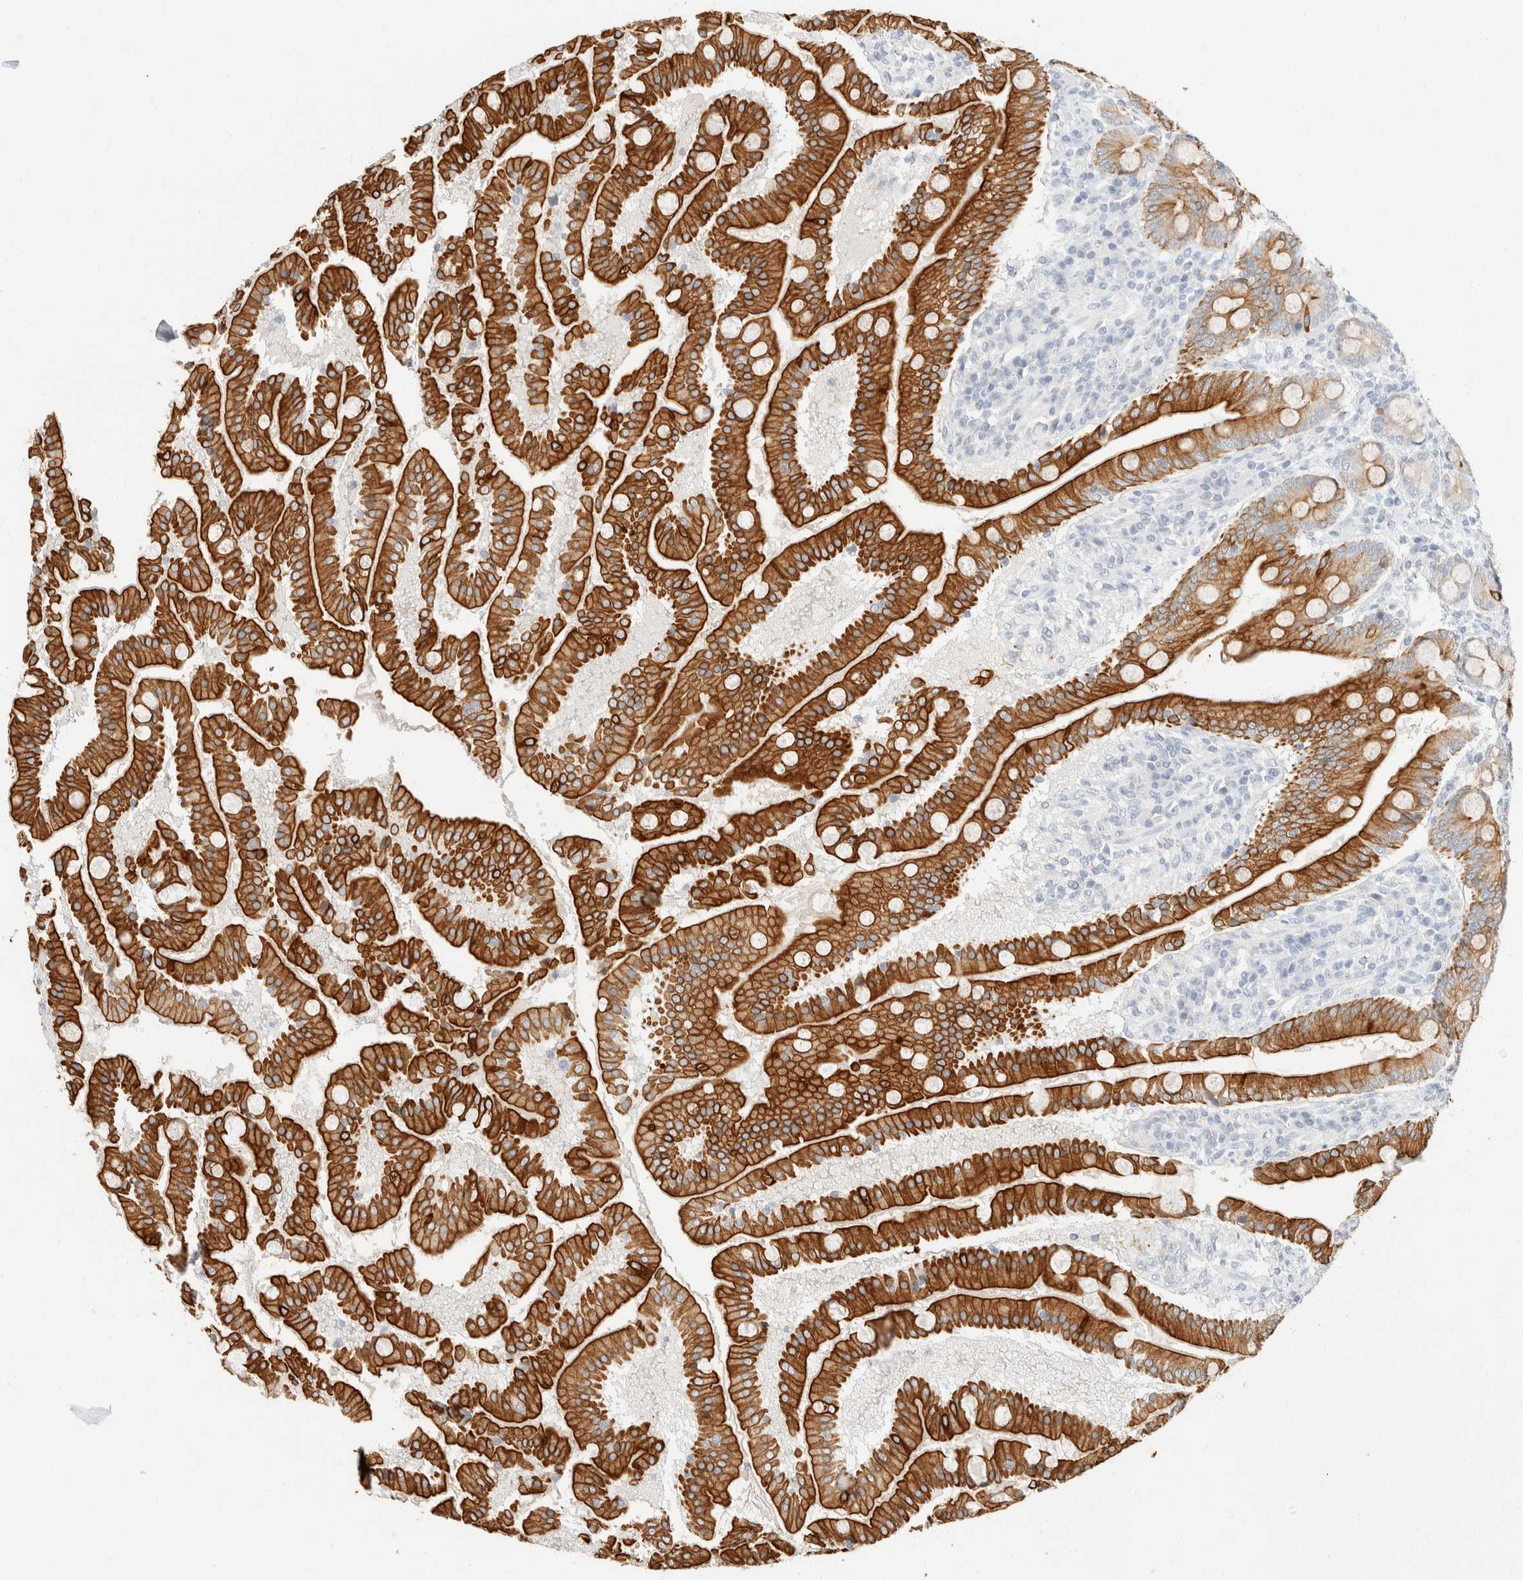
{"staining": {"intensity": "strong", "quantity": ">75%", "location": "cytoplasmic/membranous"}, "tissue": "duodenum", "cell_type": "Glandular cells", "image_type": "normal", "snomed": [{"axis": "morphology", "description": "Normal tissue, NOS"}, {"axis": "topography", "description": "Duodenum"}], "caption": "This photomicrograph shows immunohistochemistry staining of normal duodenum, with high strong cytoplasmic/membranous positivity in about >75% of glandular cells.", "gene": "KRT20", "patient": {"sex": "male", "age": 50}}